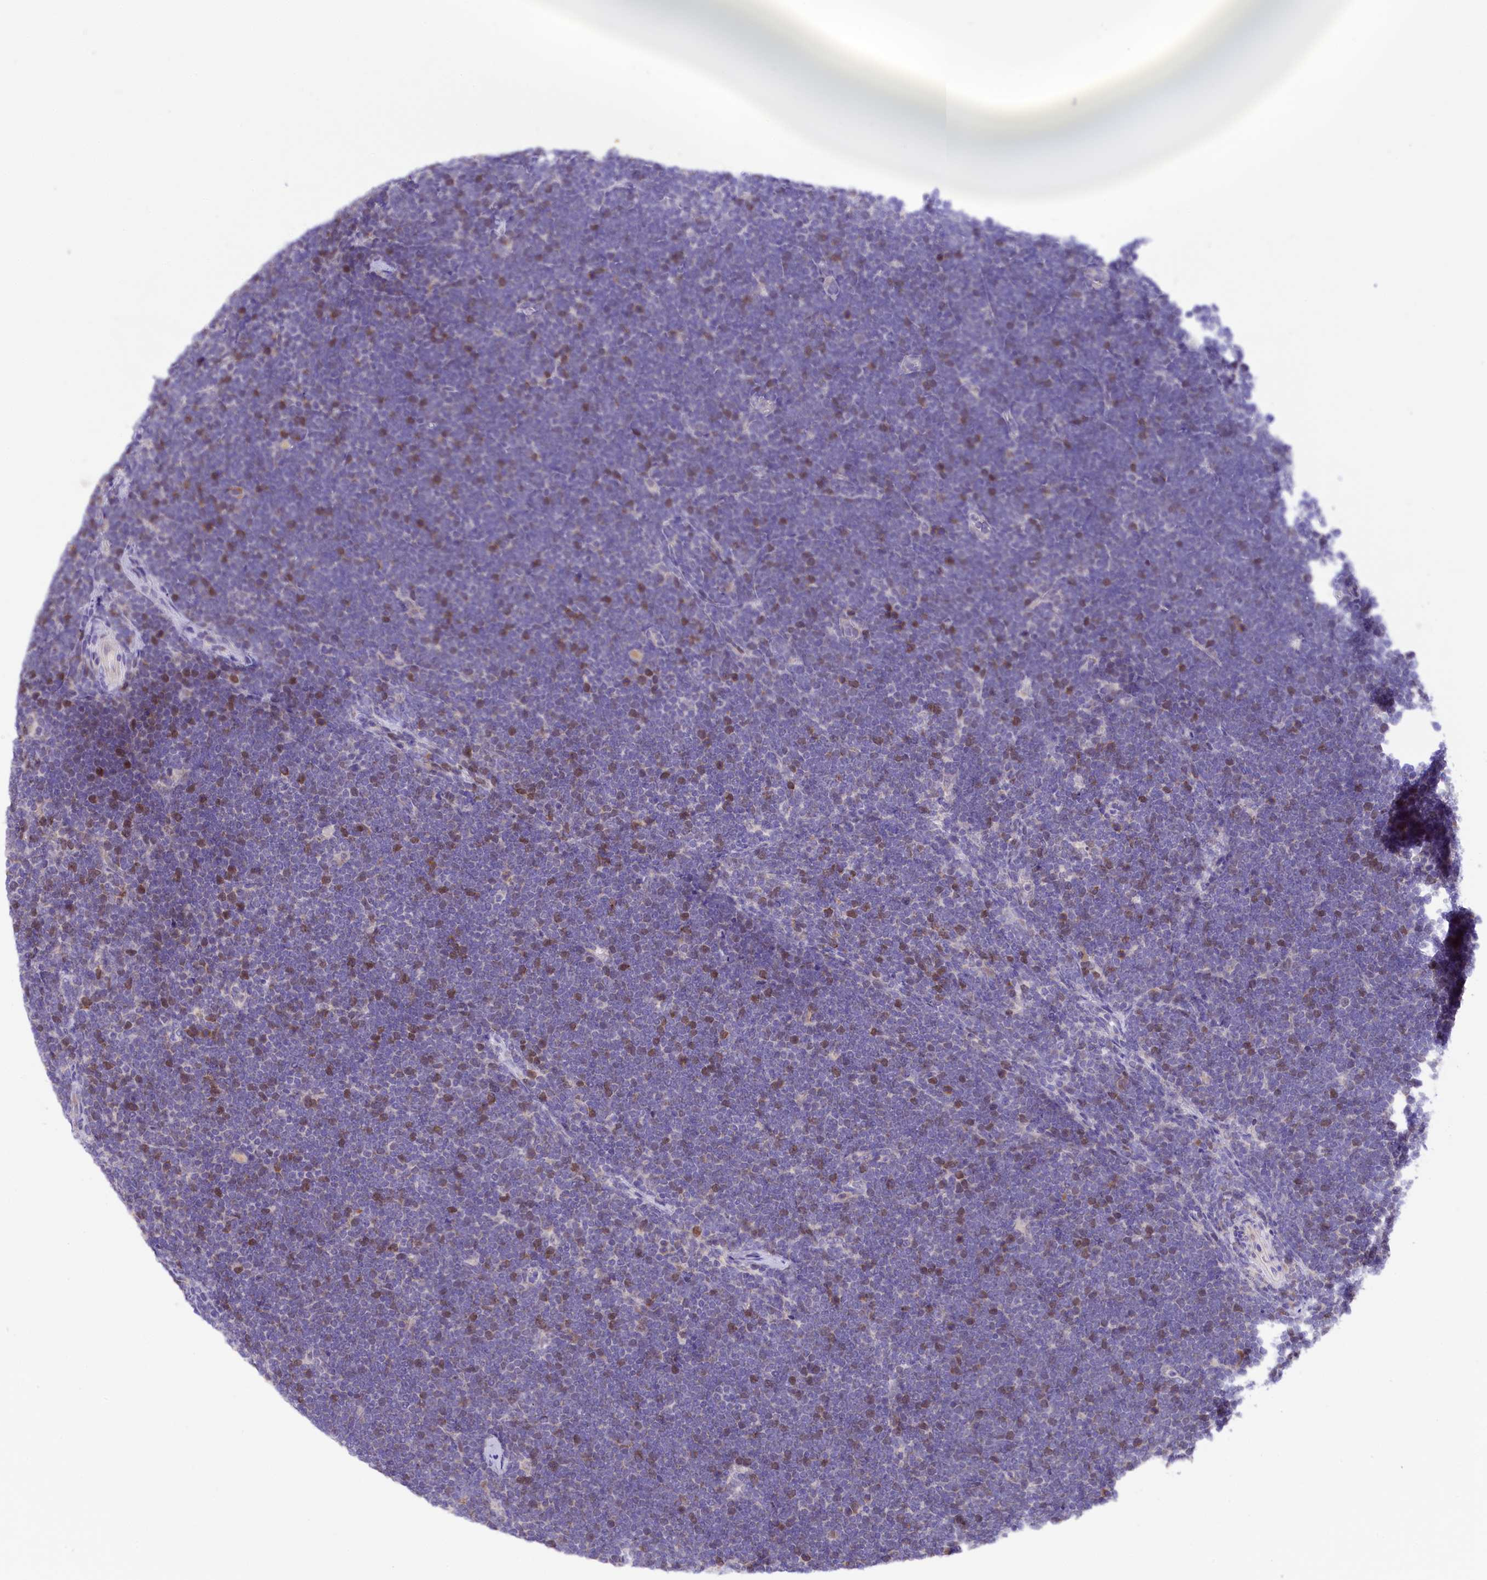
{"staining": {"intensity": "negative", "quantity": "none", "location": "none"}, "tissue": "lymphoma", "cell_type": "Tumor cells", "image_type": "cancer", "snomed": [{"axis": "morphology", "description": "Malignant lymphoma, non-Hodgkin's type, High grade"}, {"axis": "topography", "description": "Lymph node"}], "caption": "Immunohistochemical staining of high-grade malignant lymphoma, non-Hodgkin's type shows no significant positivity in tumor cells. (DAB (3,3'-diaminobenzidine) immunohistochemistry (IHC), high magnification).", "gene": "PKIA", "patient": {"sex": "male", "age": 13}}